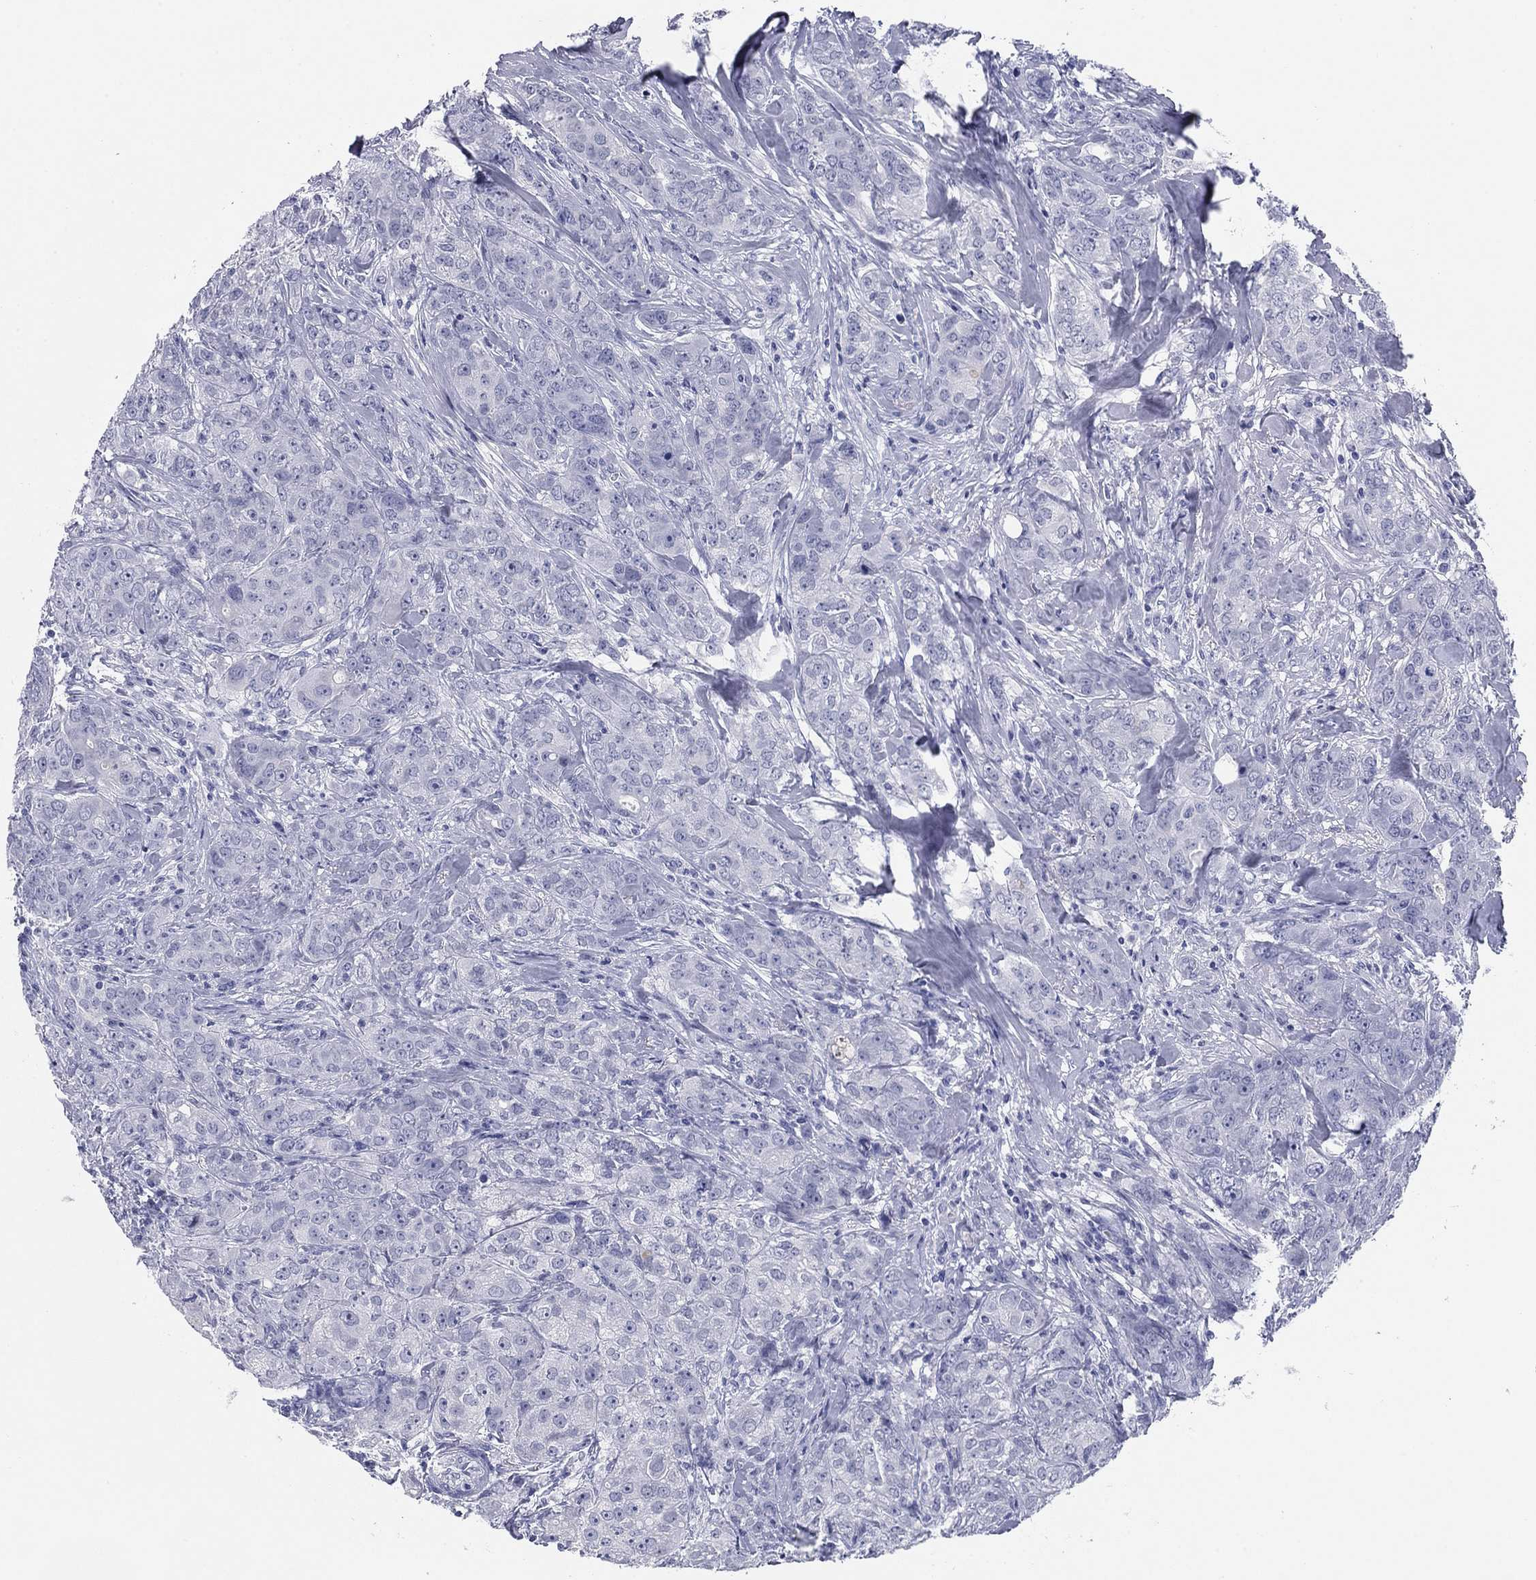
{"staining": {"intensity": "negative", "quantity": "none", "location": "none"}, "tissue": "breast cancer", "cell_type": "Tumor cells", "image_type": "cancer", "snomed": [{"axis": "morphology", "description": "Duct carcinoma"}, {"axis": "topography", "description": "Breast"}], "caption": "Breast intraductal carcinoma stained for a protein using immunohistochemistry (IHC) reveals no staining tumor cells.", "gene": "KCNH1", "patient": {"sex": "female", "age": 43}}